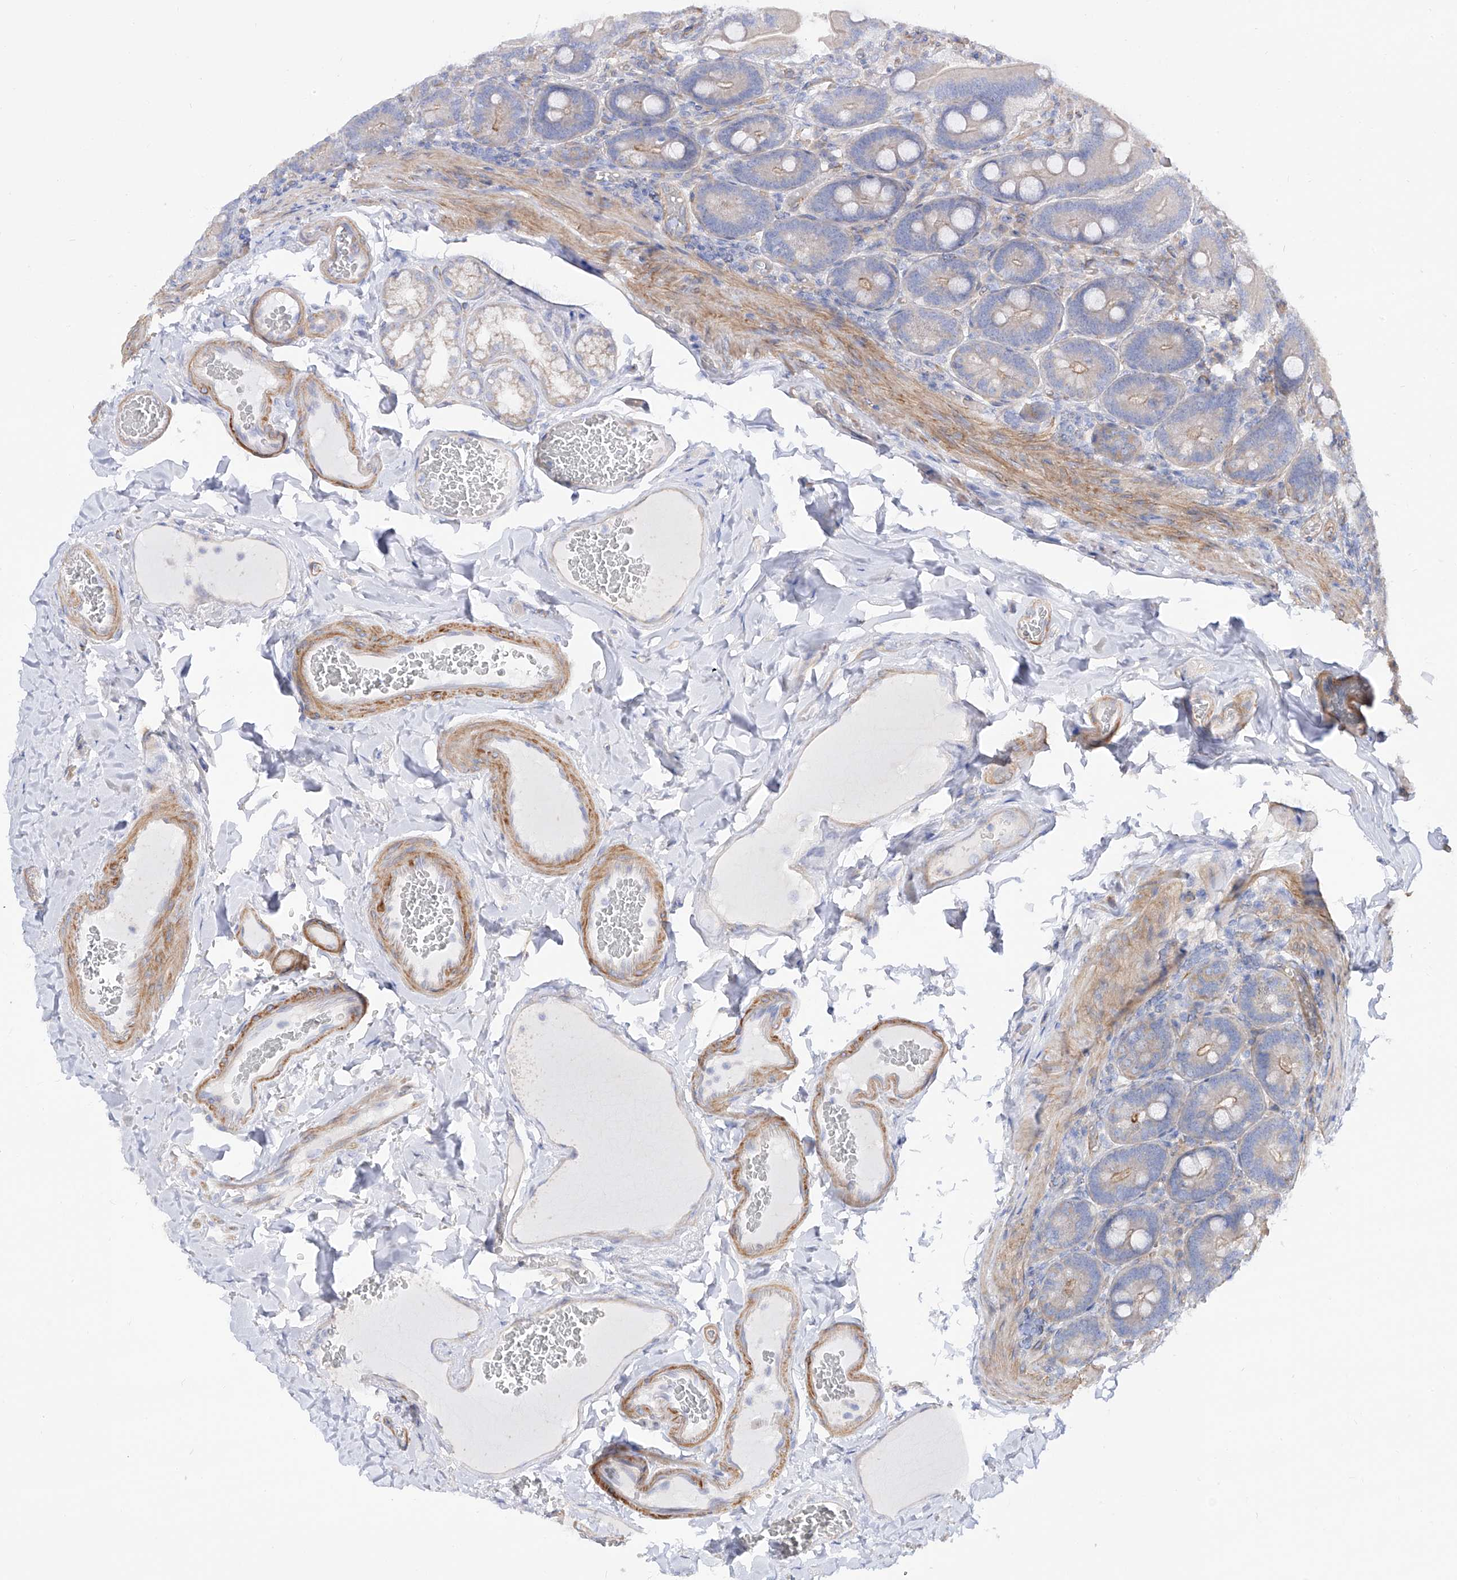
{"staining": {"intensity": "weak", "quantity": "25%-75%", "location": "cytoplasmic/membranous"}, "tissue": "duodenum", "cell_type": "Glandular cells", "image_type": "normal", "snomed": [{"axis": "morphology", "description": "Normal tissue, NOS"}, {"axis": "topography", "description": "Duodenum"}], "caption": "Immunohistochemical staining of normal human duodenum shows low levels of weak cytoplasmic/membranous staining in approximately 25%-75% of glandular cells. The staining was performed using DAB to visualize the protein expression in brown, while the nuclei were stained in blue with hematoxylin (Magnification: 20x).", "gene": "LCA5", "patient": {"sex": "female", "age": 62}}